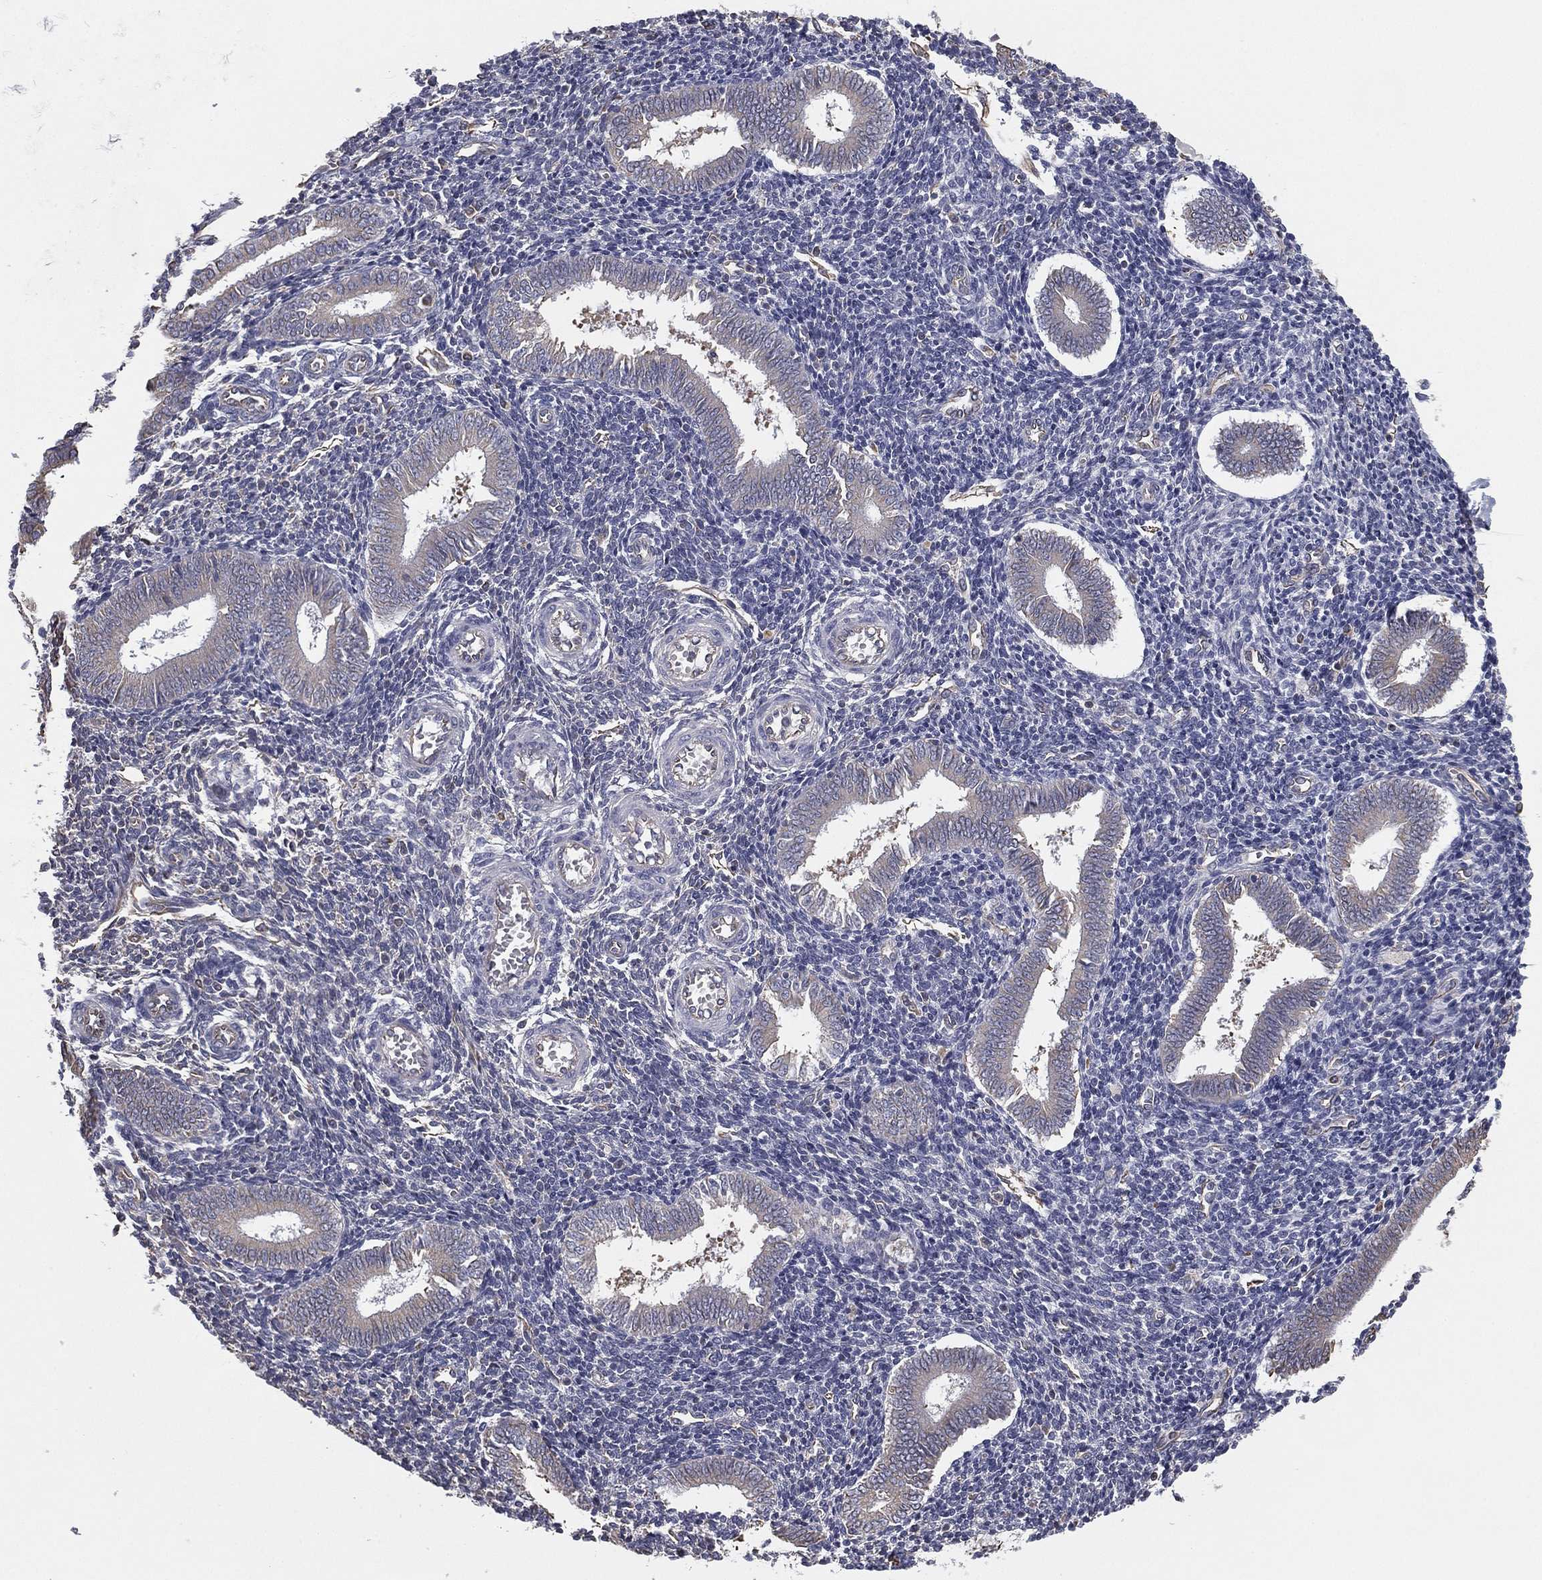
{"staining": {"intensity": "negative", "quantity": "none", "location": "none"}, "tissue": "endometrium", "cell_type": "Cells in endometrial stroma", "image_type": "normal", "snomed": [{"axis": "morphology", "description": "Normal tissue, NOS"}, {"axis": "topography", "description": "Endometrium"}], "caption": "The photomicrograph demonstrates no staining of cells in endometrial stroma in unremarkable endometrium. Nuclei are stained in blue.", "gene": "SCUBE1", "patient": {"sex": "female", "age": 25}}